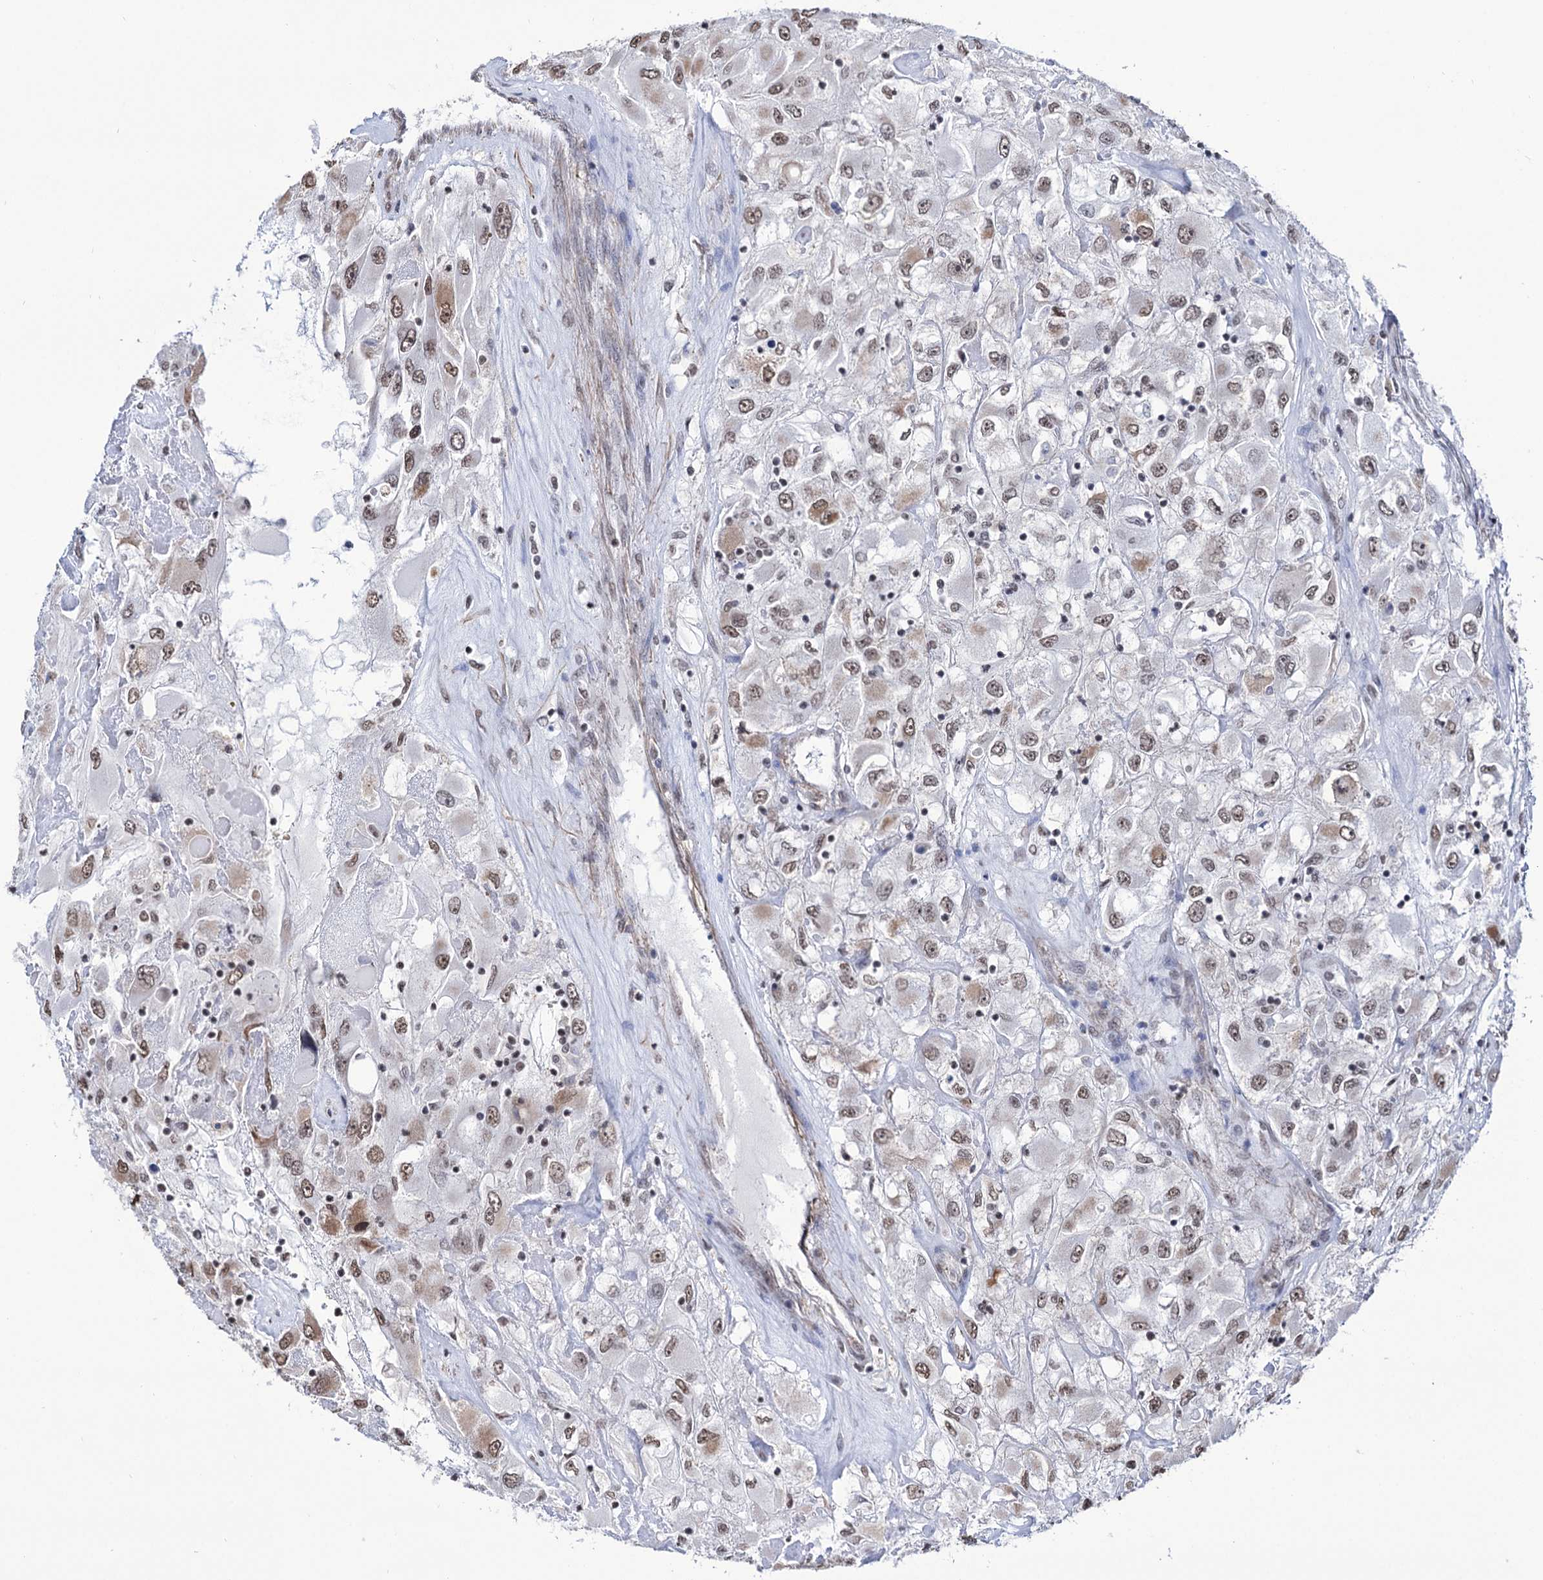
{"staining": {"intensity": "moderate", "quantity": ">75%", "location": "cytoplasmic/membranous,nuclear"}, "tissue": "renal cancer", "cell_type": "Tumor cells", "image_type": "cancer", "snomed": [{"axis": "morphology", "description": "Adenocarcinoma, NOS"}, {"axis": "topography", "description": "Kidney"}], "caption": "Renal cancer tissue displays moderate cytoplasmic/membranous and nuclear positivity in approximately >75% of tumor cells", "gene": "ABHD10", "patient": {"sex": "female", "age": 52}}